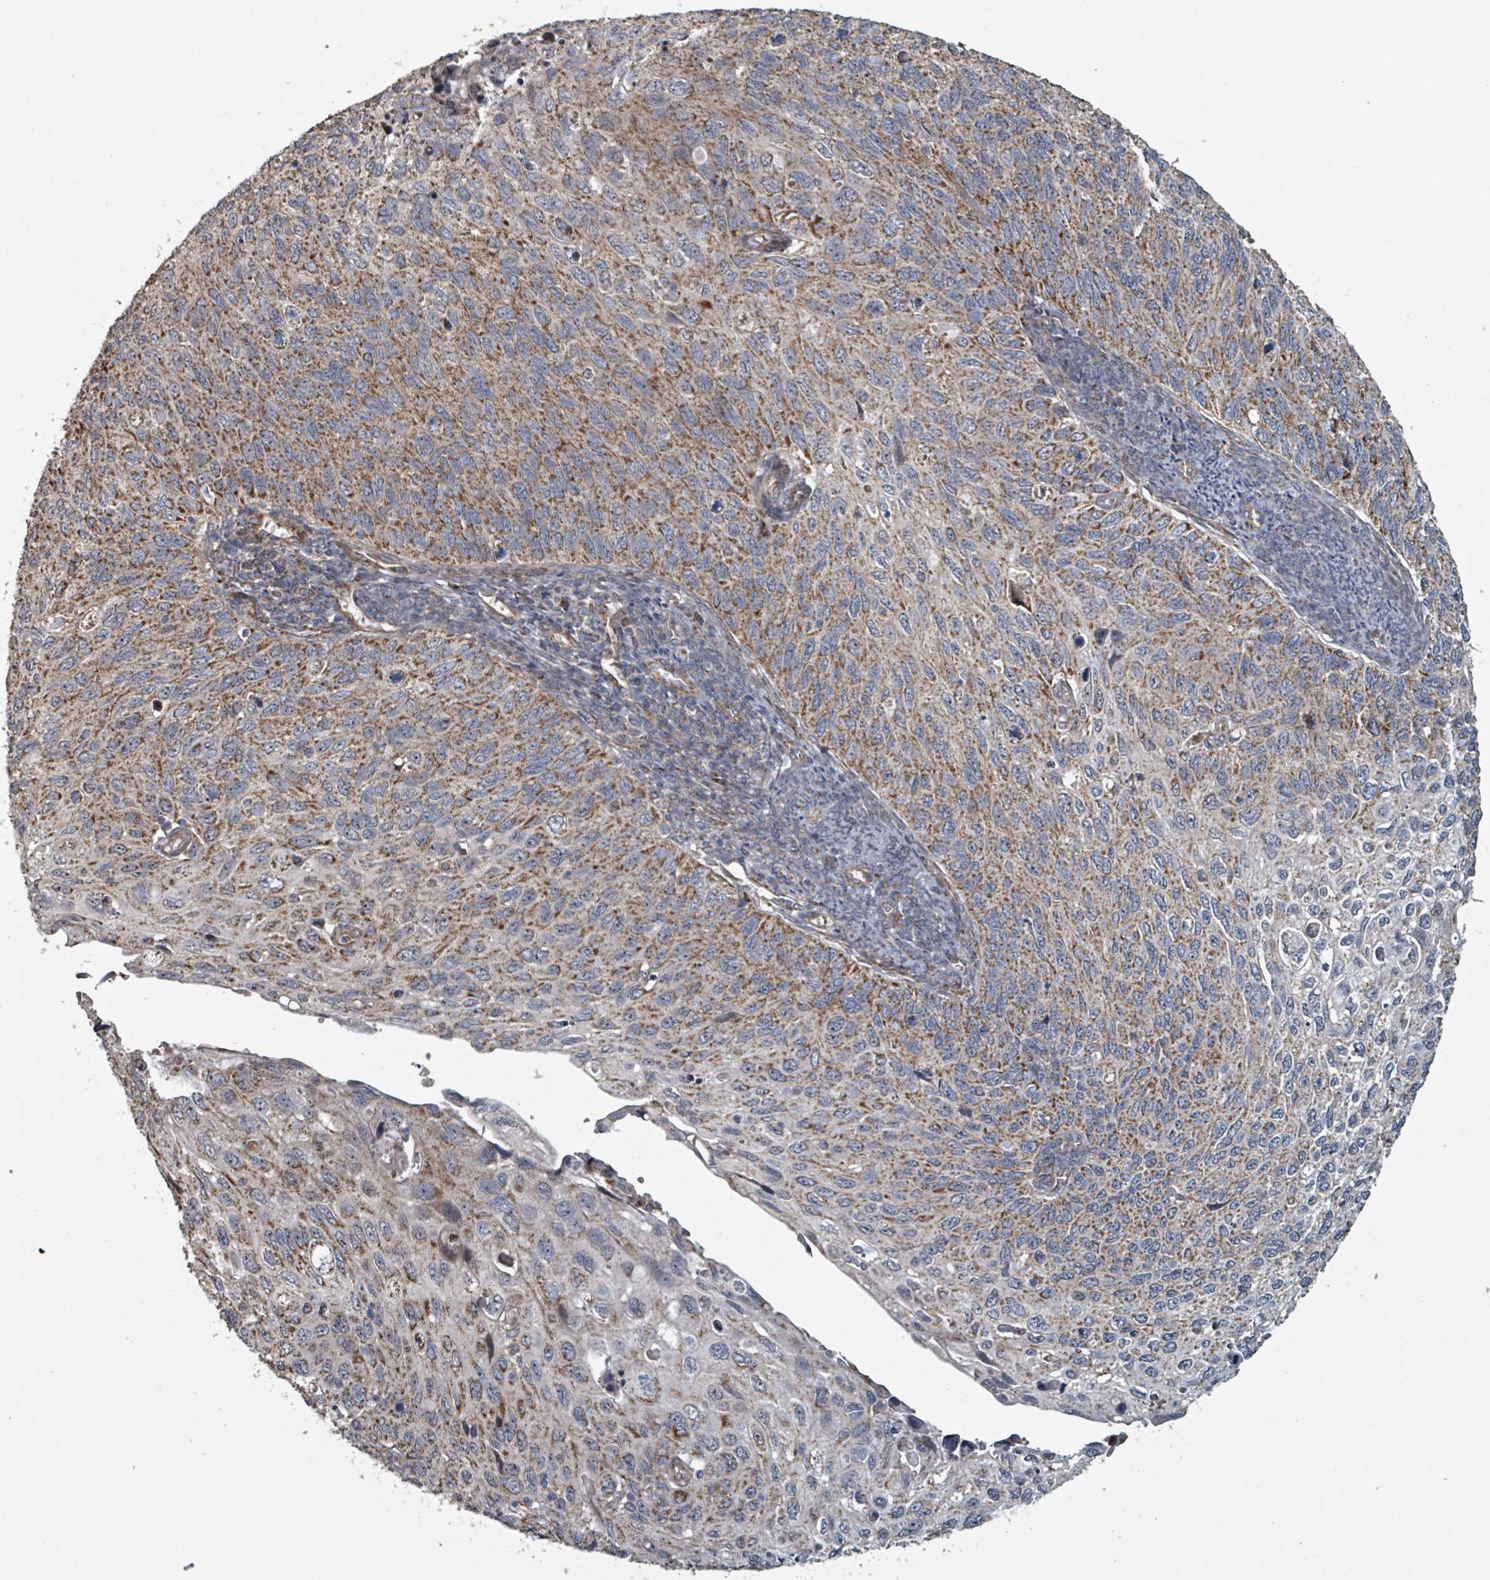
{"staining": {"intensity": "moderate", "quantity": ">75%", "location": "cytoplasmic/membranous"}, "tissue": "cervical cancer", "cell_type": "Tumor cells", "image_type": "cancer", "snomed": [{"axis": "morphology", "description": "Squamous cell carcinoma, NOS"}, {"axis": "topography", "description": "Cervix"}], "caption": "This is a micrograph of immunohistochemistry (IHC) staining of cervical squamous cell carcinoma, which shows moderate staining in the cytoplasmic/membranous of tumor cells.", "gene": "MRPL4", "patient": {"sex": "female", "age": 70}}